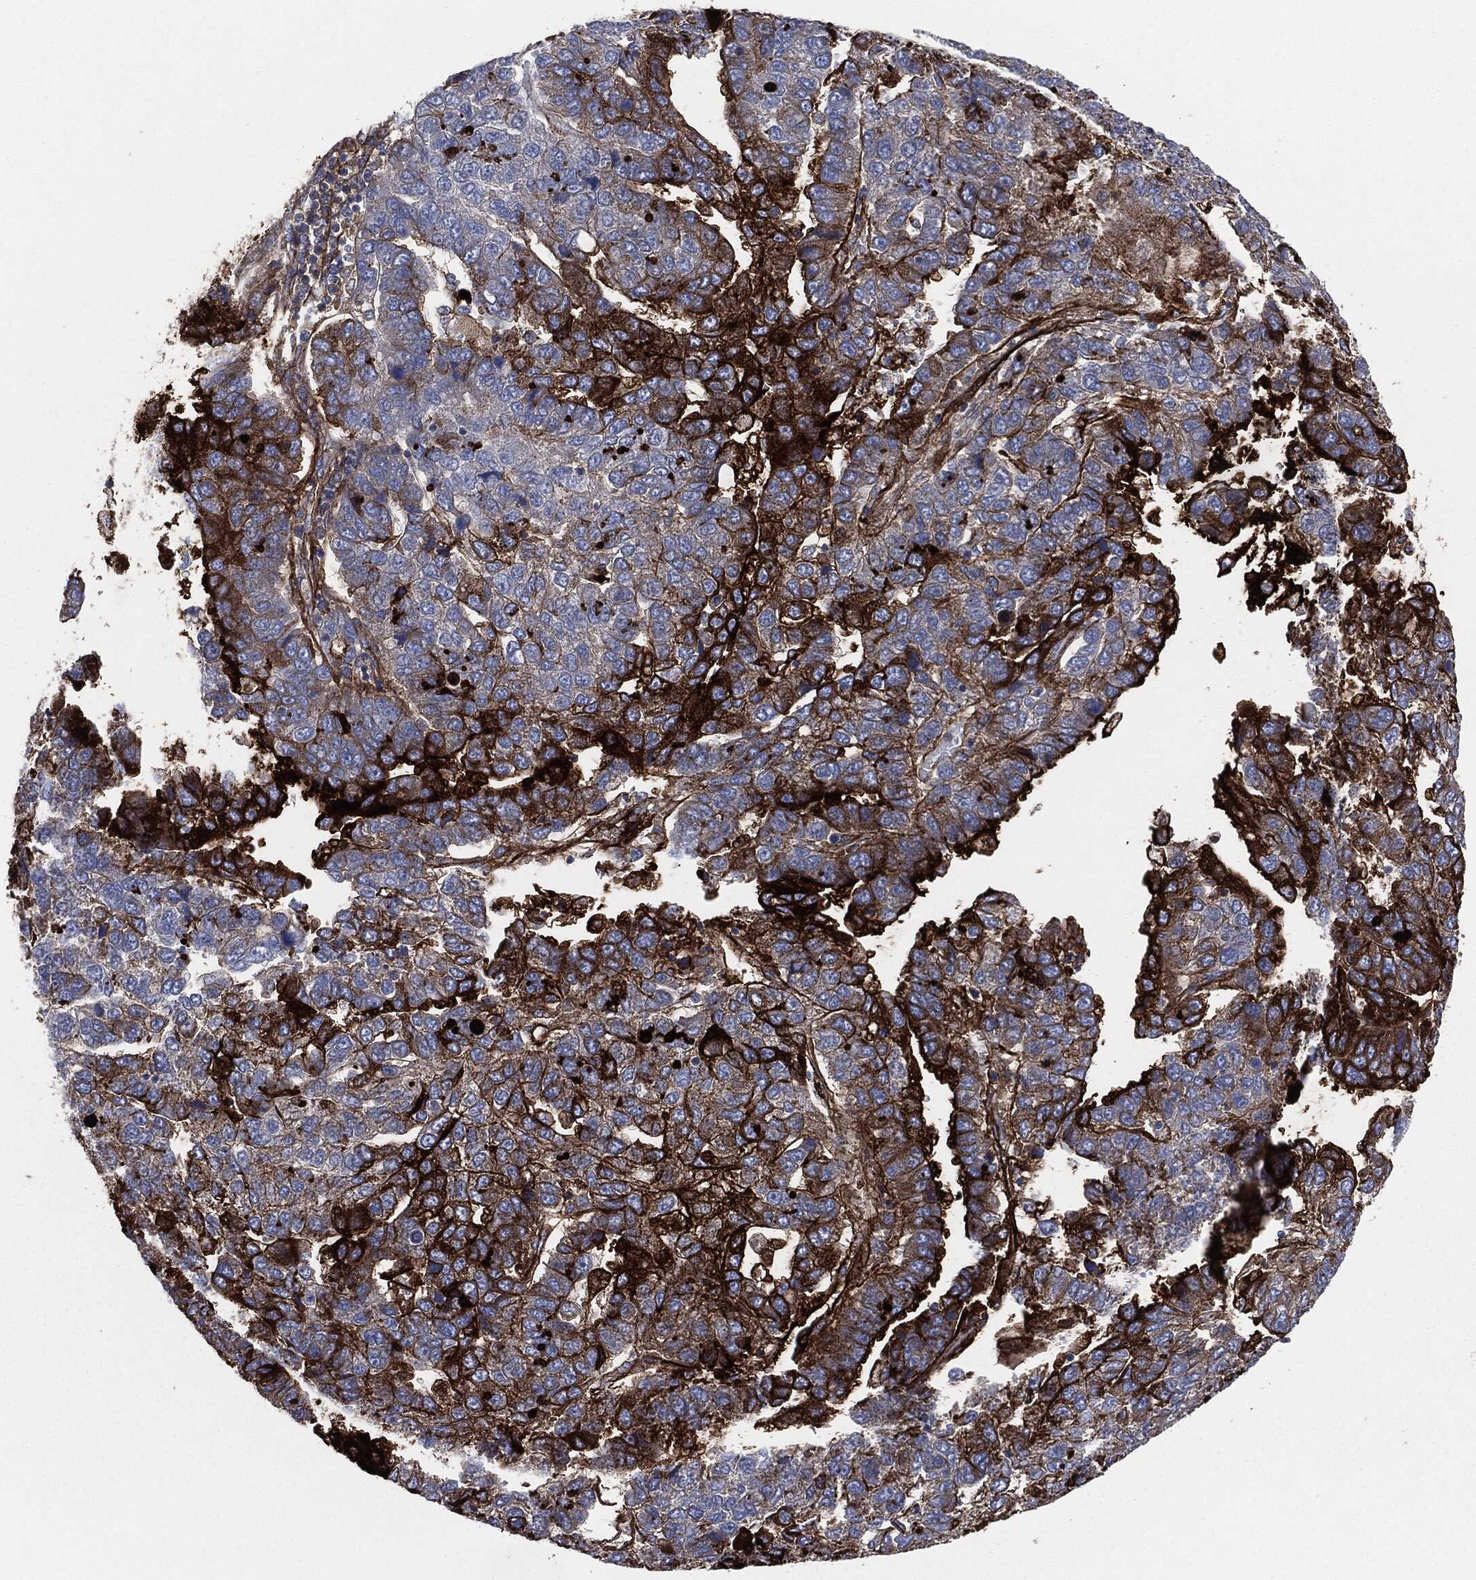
{"staining": {"intensity": "strong", "quantity": "25%-75%", "location": "cytoplasmic/membranous"}, "tissue": "pancreatic cancer", "cell_type": "Tumor cells", "image_type": "cancer", "snomed": [{"axis": "morphology", "description": "Adenocarcinoma, NOS"}, {"axis": "topography", "description": "Pancreas"}], "caption": "The histopathology image displays immunohistochemical staining of pancreatic cancer. There is strong cytoplasmic/membranous positivity is appreciated in approximately 25%-75% of tumor cells.", "gene": "APOB", "patient": {"sex": "female", "age": 61}}